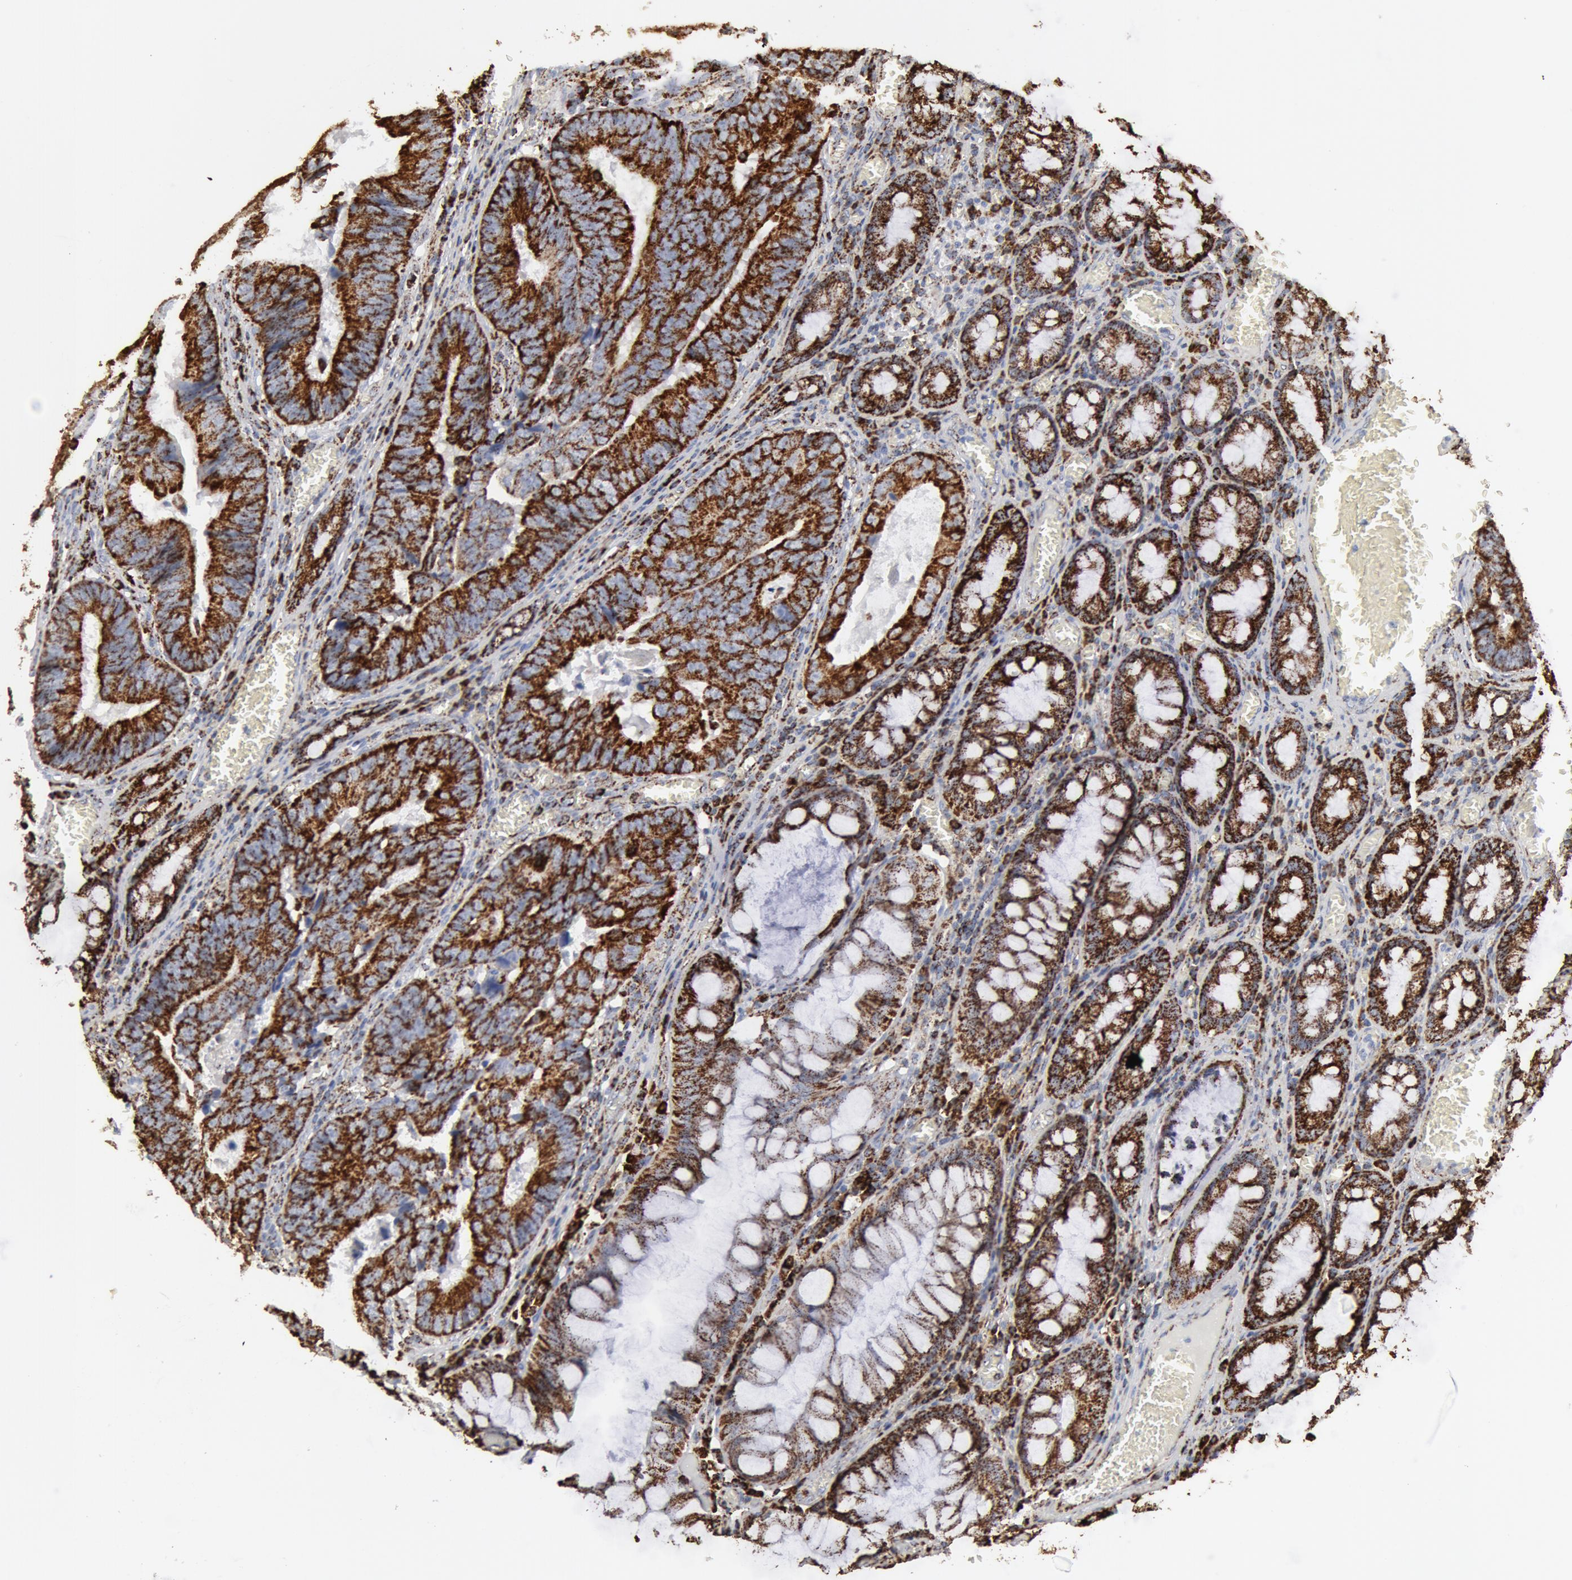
{"staining": {"intensity": "strong", "quantity": ">75%", "location": "cytoplasmic/membranous"}, "tissue": "colorectal cancer", "cell_type": "Tumor cells", "image_type": "cancer", "snomed": [{"axis": "morphology", "description": "Adenocarcinoma, NOS"}, {"axis": "topography", "description": "Rectum"}], "caption": "Immunohistochemical staining of colorectal cancer shows high levels of strong cytoplasmic/membranous positivity in about >75% of tumor cells.", "gene": "ATP5F1B", "patient": {"sex": "female", "age": 98}}